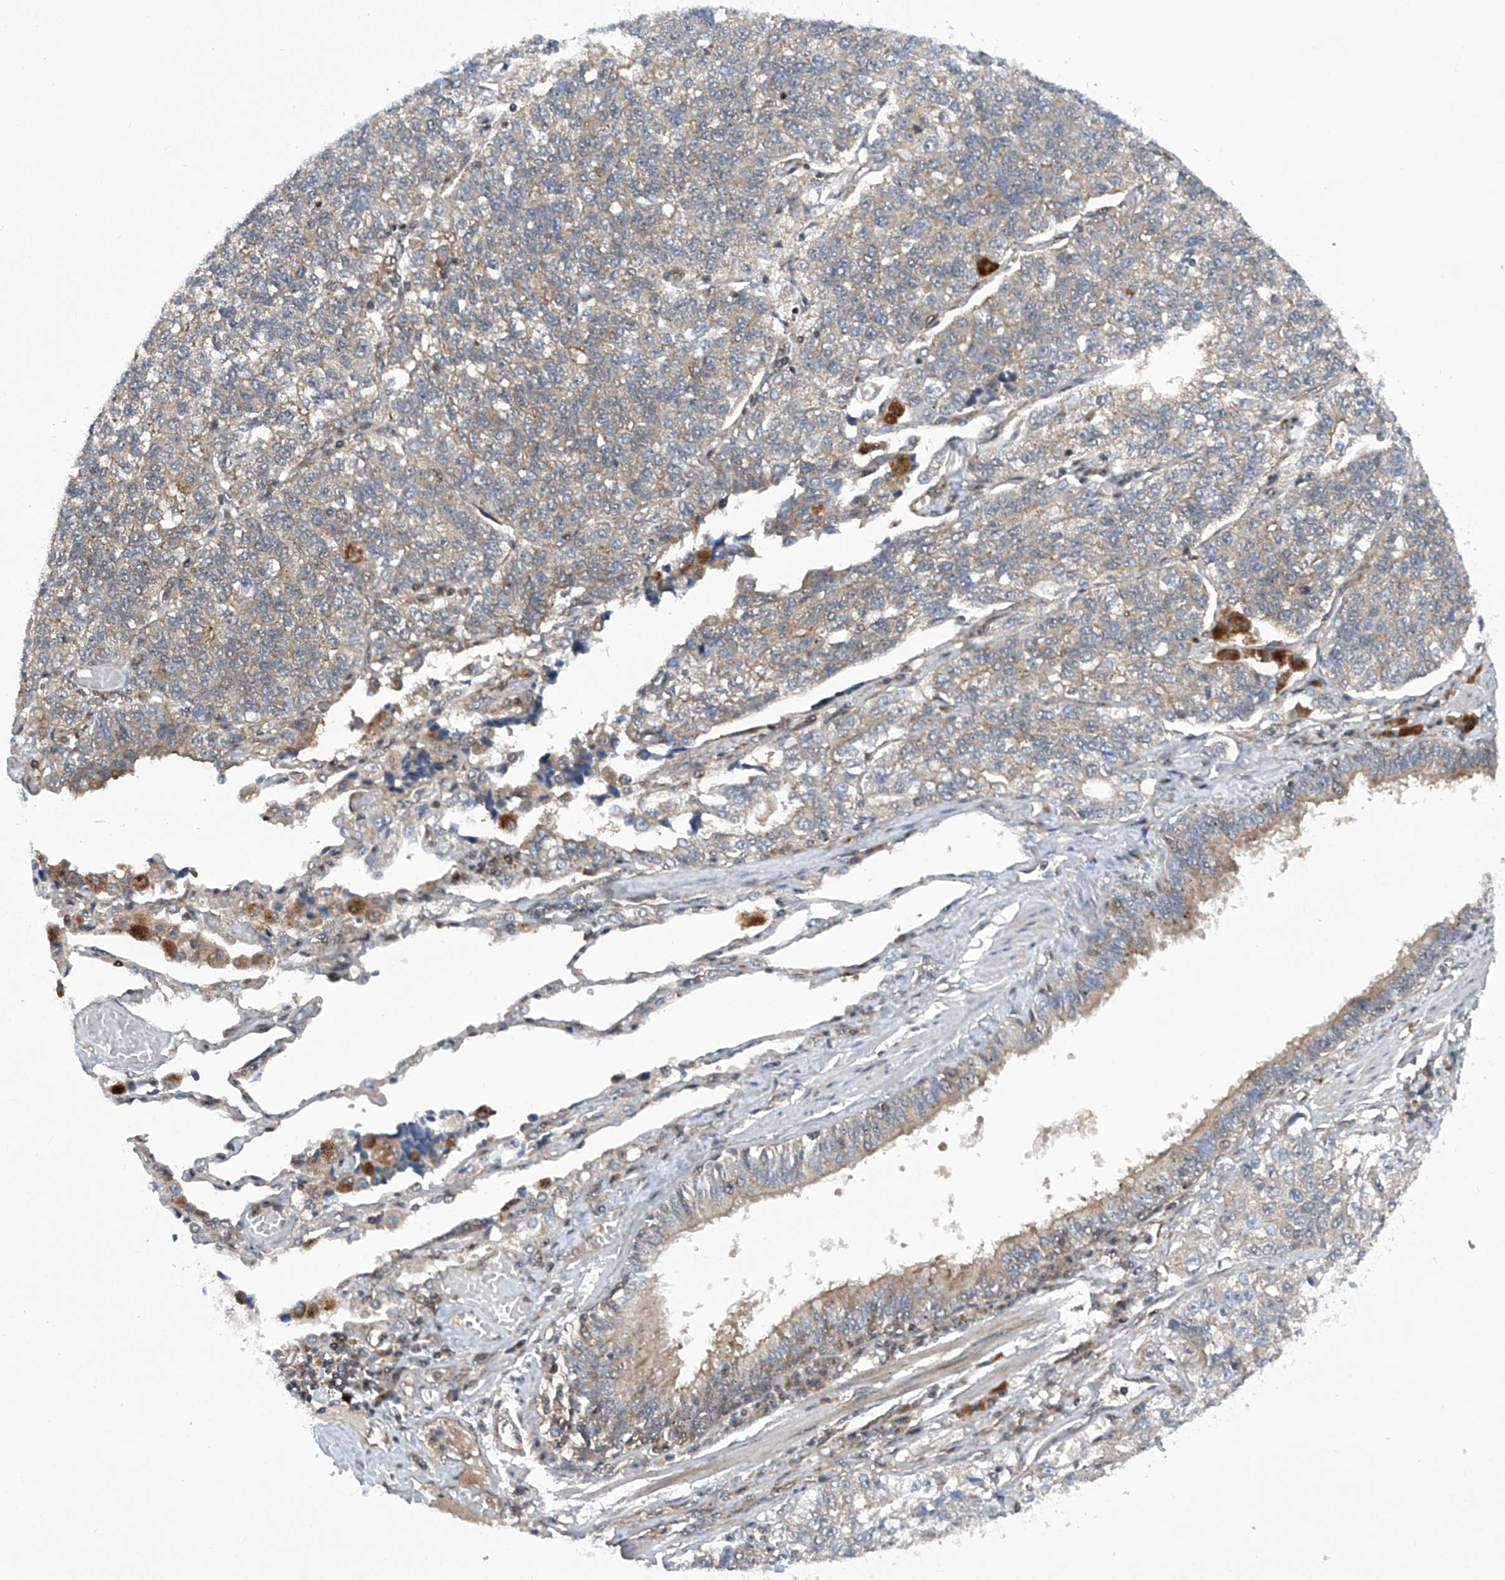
{"staining": {"intensity": "weak", "quantity": "25%-75%", "location": "cytoplasmic/membranous"}, "tissue": "lung cancer", "cell_type": "Tumor cells", "image_type": "cancer", "snomed": [{"axis": "morphology", "description": "Adenocarcinoma, NOS"}, {"axis": "topography", "description": "Lung"}], "caption": "Immunohistochemical staining of human lung cancer demonstrates weak cytoplasmic/membranous protein positivity in about 25%-75% of tumor cells. (IHC, brightfield microscopy, high magnification).", "gene": "CISH", "patient": {"sex": "male", "age": 49}}